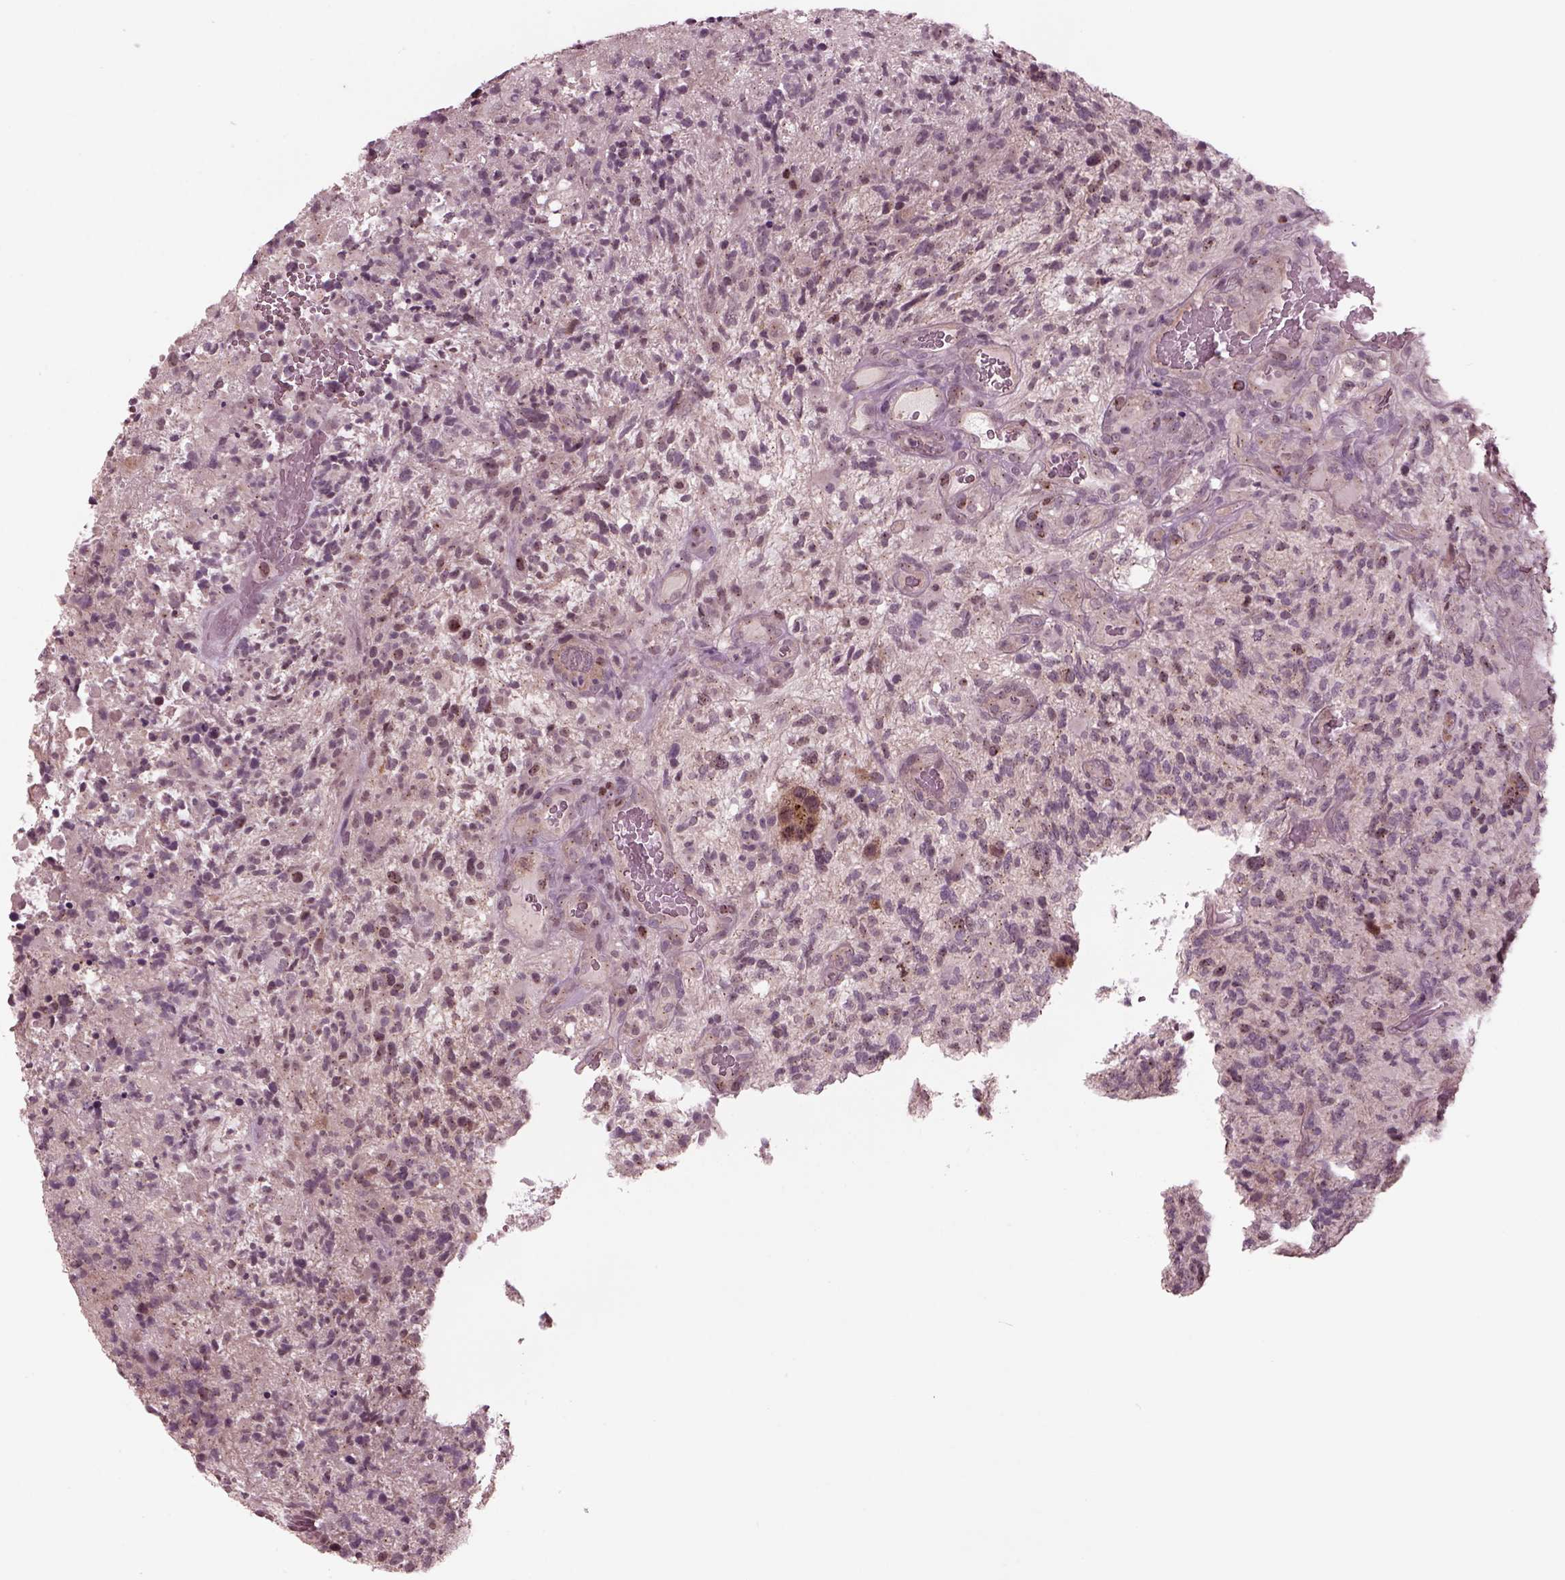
{"staining": {"intensity": "weak", "quantity": "<25%", "location": "cytoplasmic/membranous"}, "tissue": "glioma", "cell_type": "Tumor cells", "image_type": "cancer", "snomed": [{"axis": "morphology", "description": "Glioma, malignant, High grade"}, {"axis": "topography", "description": "Brain"}], "caption": "Tumor cells show no significant positivity in glioma.", "gene": "SAXO1", "patient": {"sex": "female", "age": 71}}